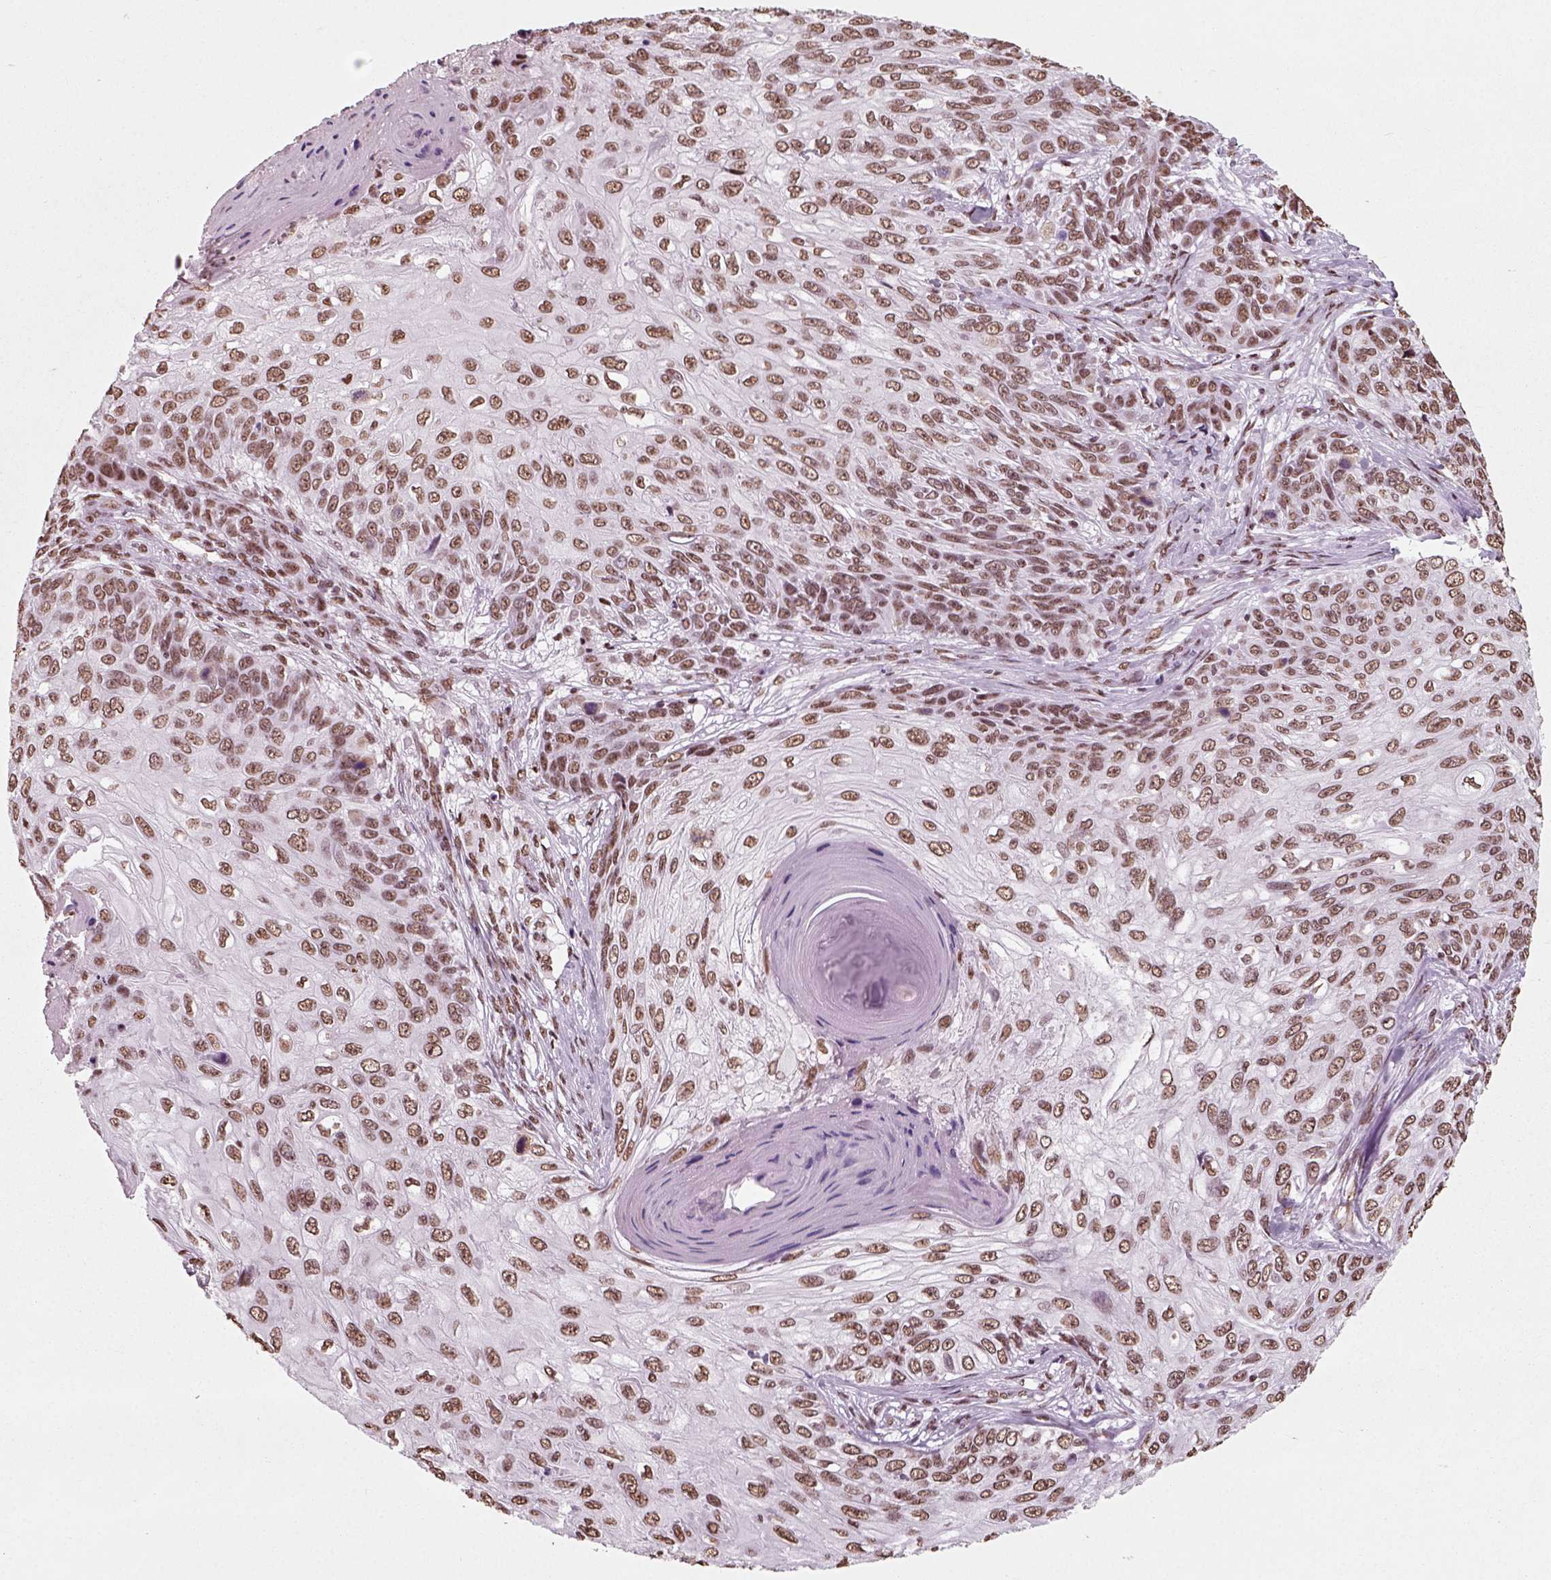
{"staining": {"intensity": "moderate", "quantity": ">75%", "location": "nuclear"}, "tissue": "skin cancer", "cell_type": "Tumor cells", "image_type": "cancer", "snomed": [{"axis": "morphology", "description": "Squamous cell carcinoma, NOS"}, {"axis": "topography", "description": "Skin"}], "caption": "Skin squamous cell carcinoma was stained to show a protein in brown. There is medium levels of moderate nuclear staining in about >75% of tumor cells.", "gene": "POLR1H", "patient": {"sex": "male", "age": 92}}